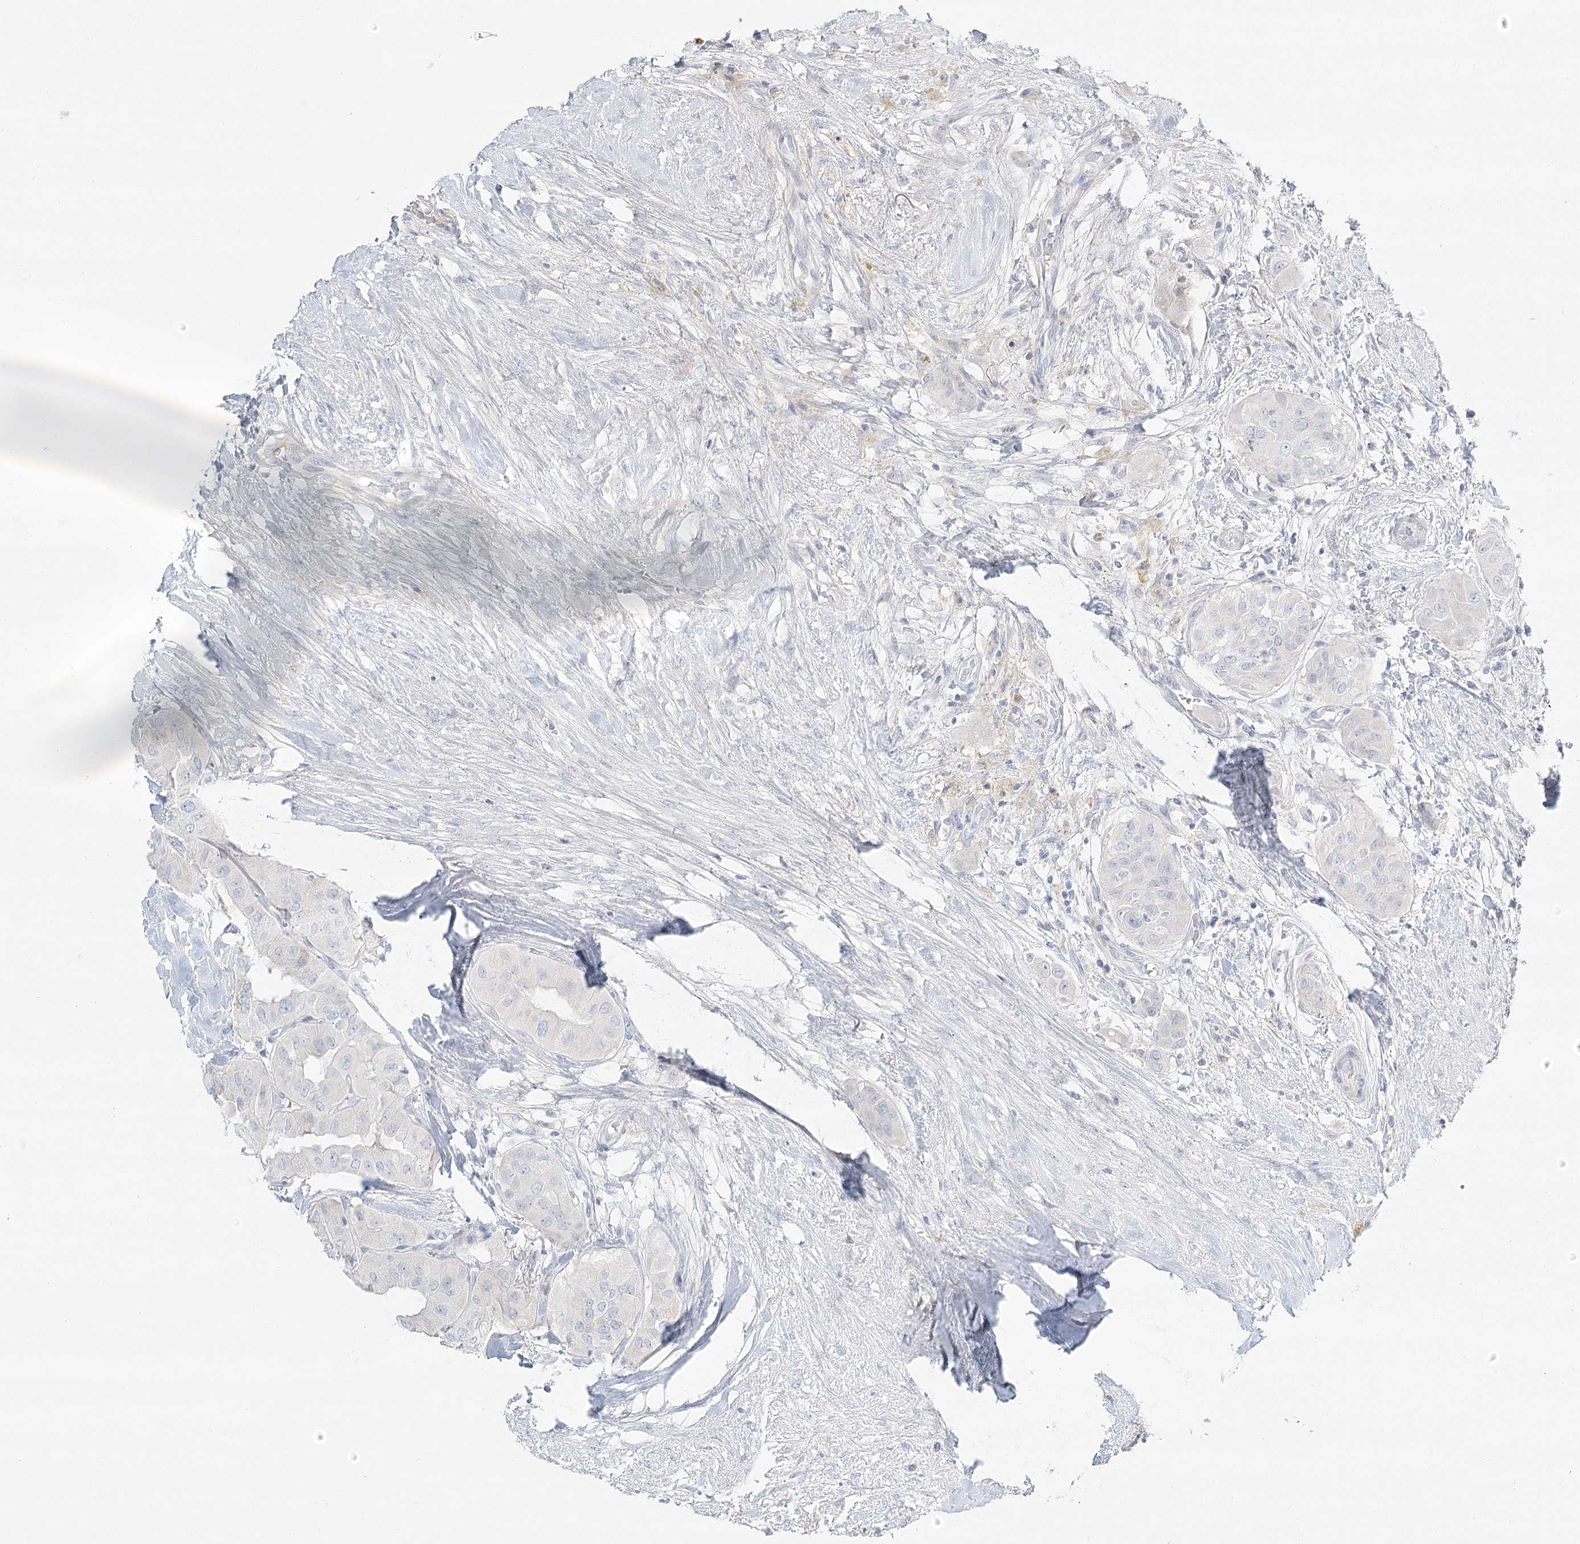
{"staining": {"intensity": "negative", "quantity": "none", "location": "none"}, "tissue": "thyroid cancer", "cell_type": "Tumor cells", "image_type": "cancer", "snomed": [{"axis": "morphology", "description": "Papillary adenocarcinoma, NOS"}, {"axis": "topography", "description": "Thyroid gland"}], "caption": "A high-resolution histopathology image shows IHC staining of thyroid papillary adenocarcinoma, which reveals no significant positivity in tumor cells.", "gene": "DMGDH", "patient": {"sex": "female", "age": 59}}